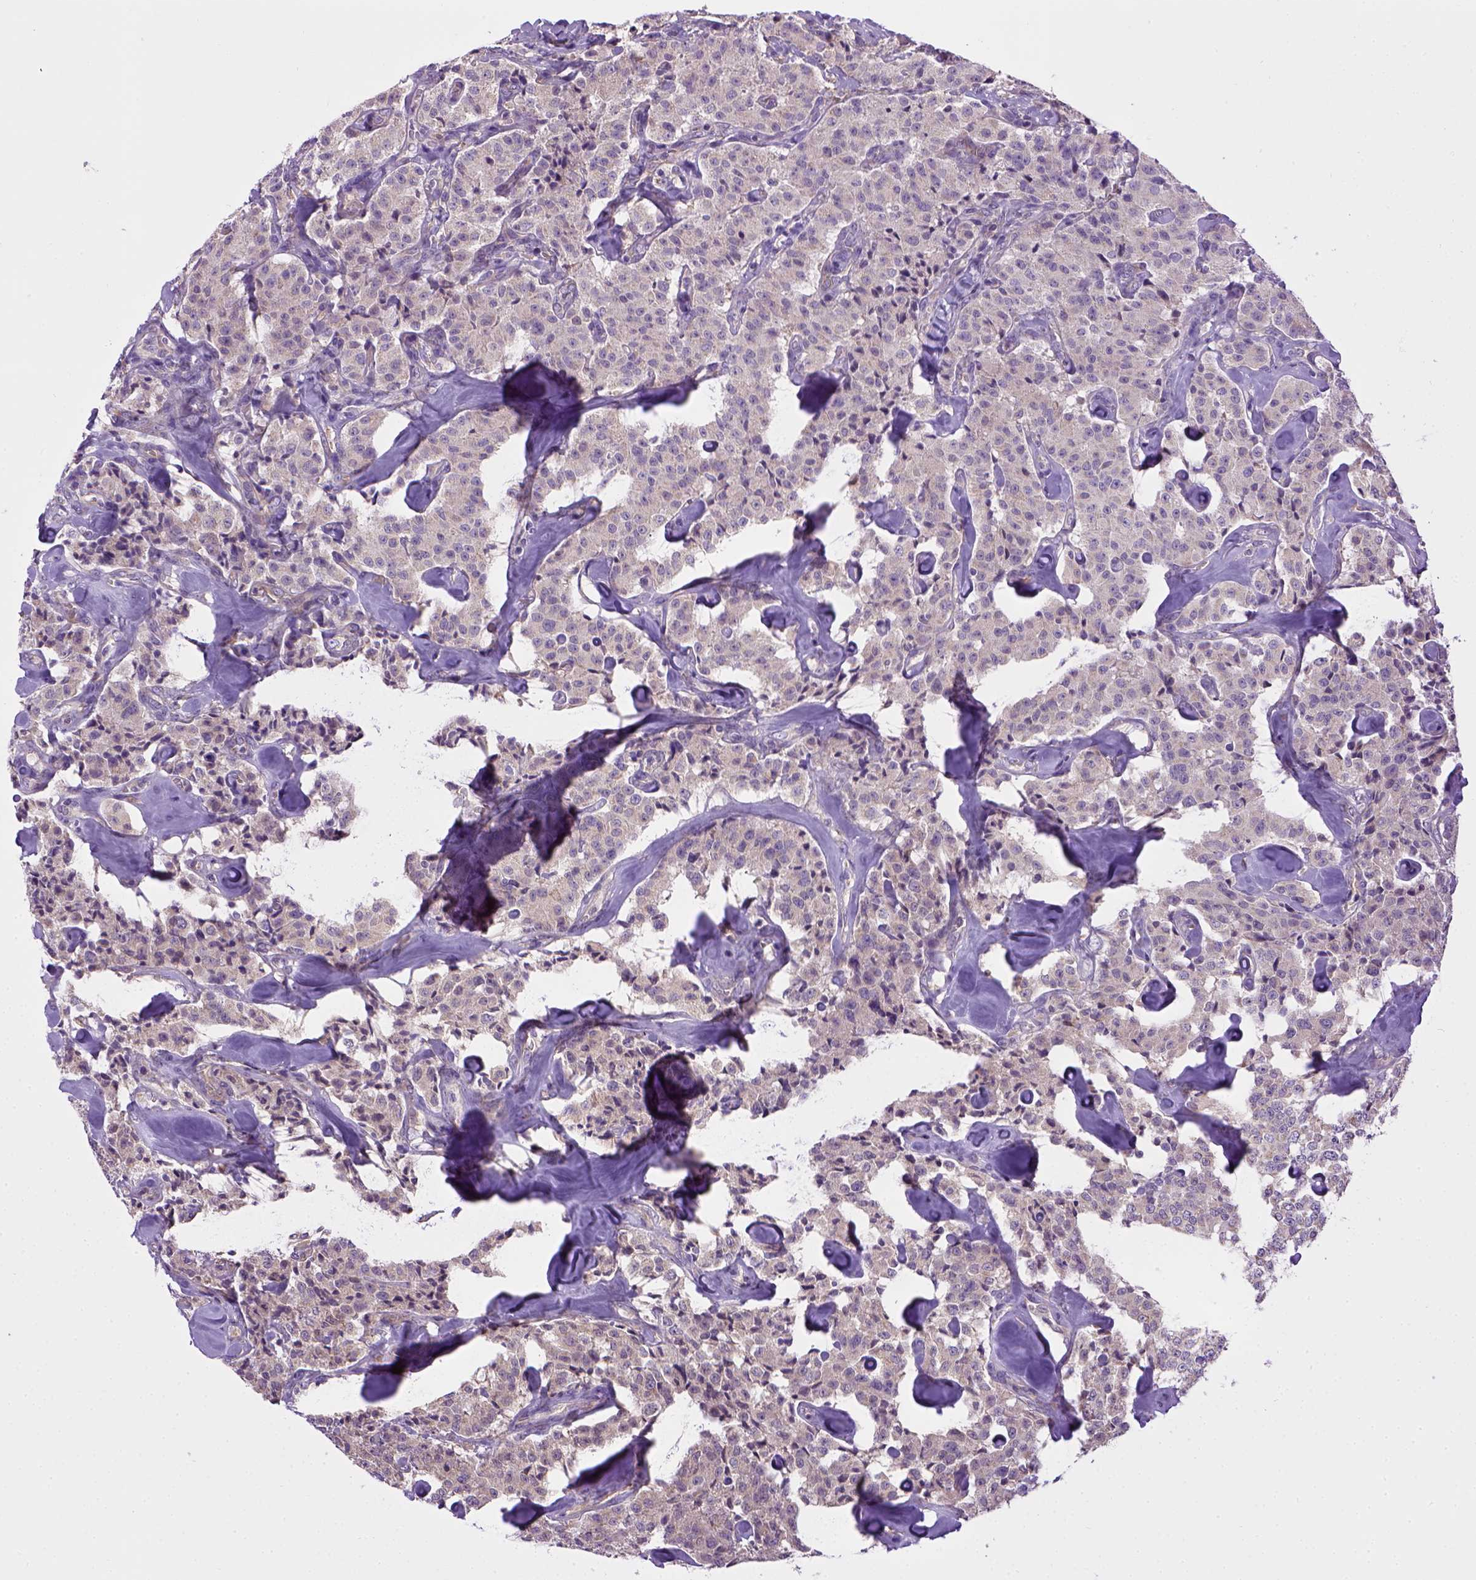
{"staining": {"intensity": "negative", "quantity": "none", "location": "none"}, "tissue": "carcinoid", "cell_type": "Tumor cells", "image_type": "cancer", "snomed": [{"axis": "morphology", "description": "Carcinoid, malignant, NOS"}, {"axis": "topography", "description": "Pancreas"}], "caption": "A photomicrograph of human carcinoid is negative for staining in tumor cells. (Stains: DAB (3,3'-diaminobenzidine) immunohistochemistry with hematoxylin counter stain, Microscopy: brightfield microscopy at high magnification).", "gene": "ENG", "patient": {"sex": "male", "age": 41}}